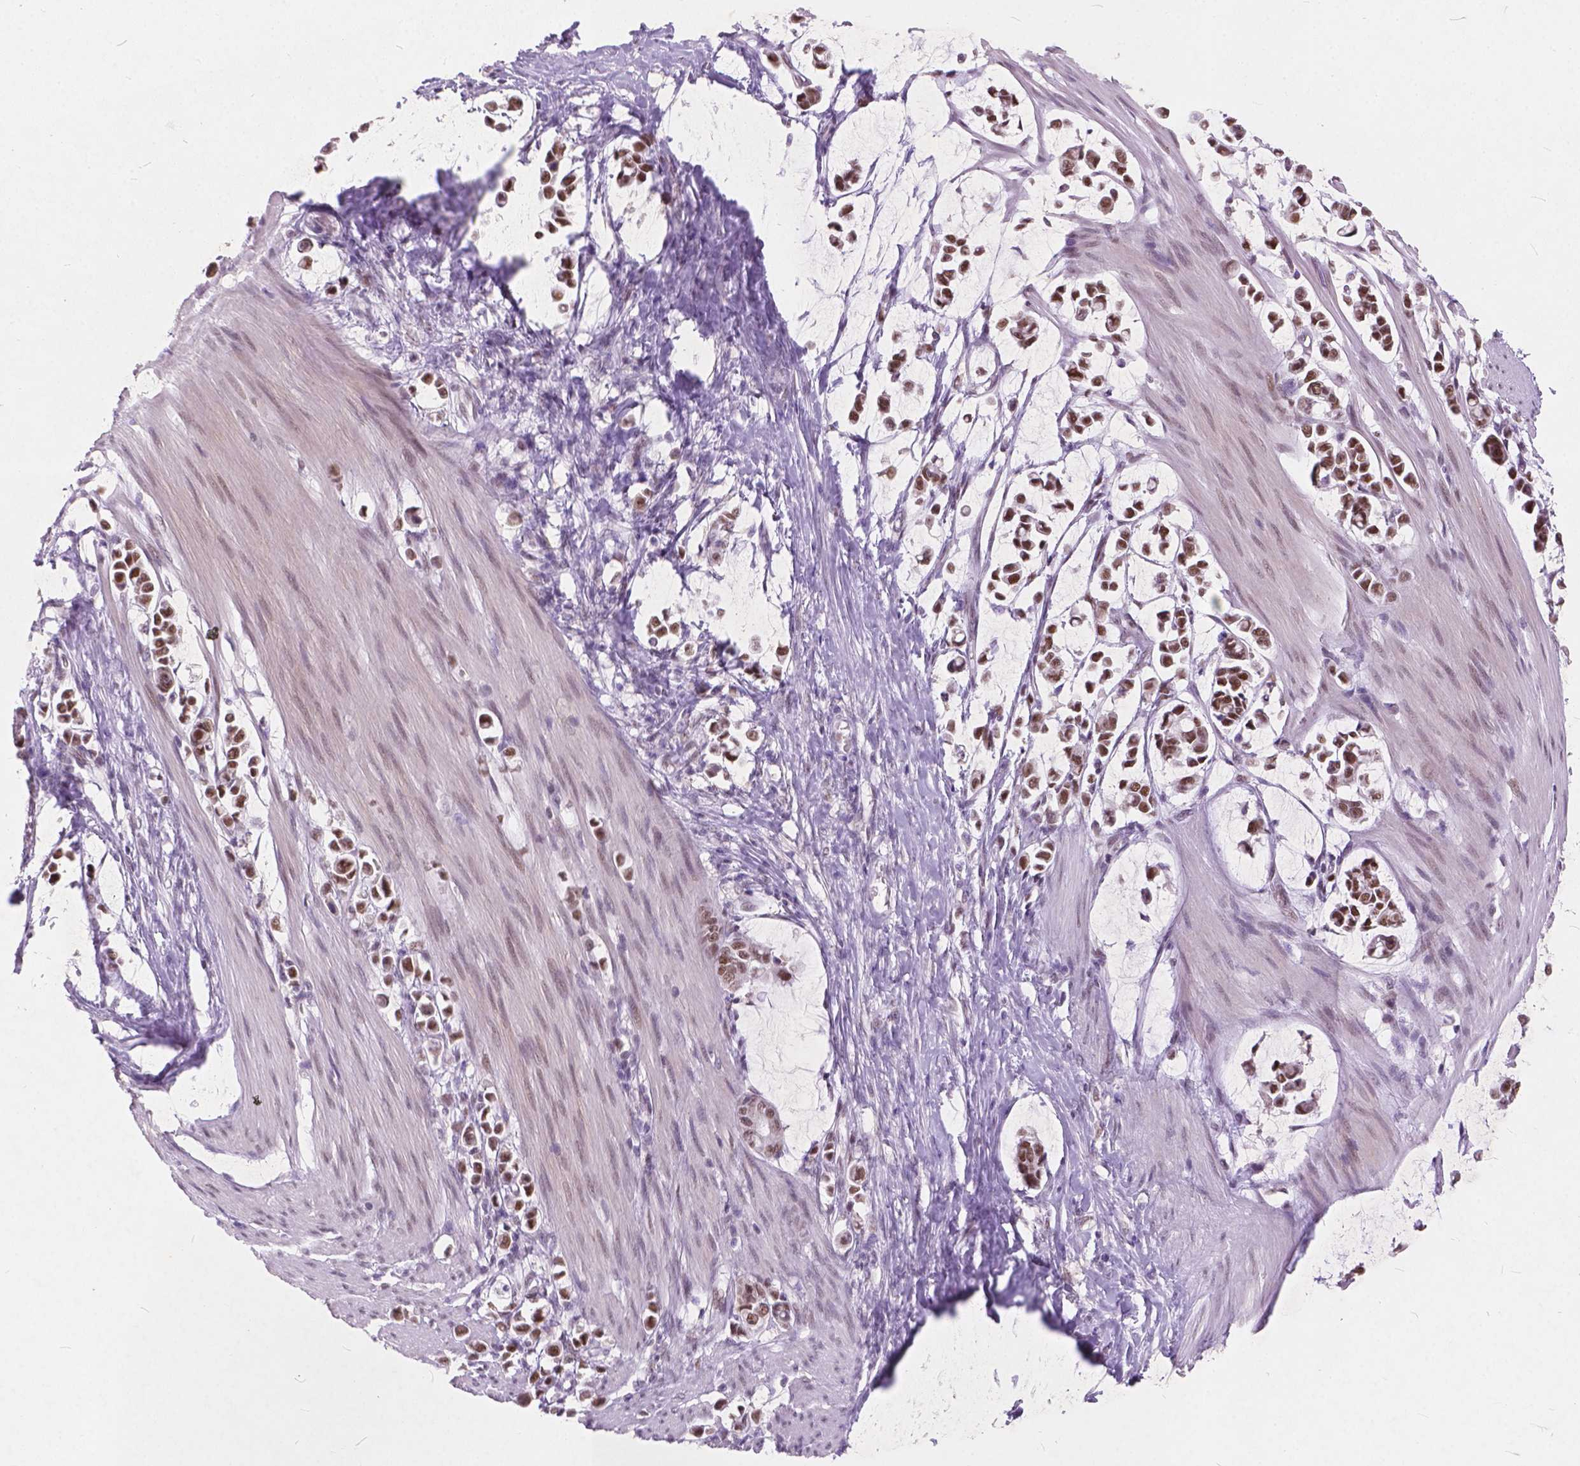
{"staining": {"intensity": "moderate", "quantity": ">75%", "location": "nuclear"}, "tissue": "stomach cancer", "cell_type": "Tumor cells", "image_type": "cancer", "snomed": [{"axis": "morphology", "description": "Adenocarcinoma, NOS"}, {"axis": "topography", "description": "Stomach"}], "caption": "IHC histopathology image of adenocarcinoma (stomach) stained for a protein (brown), which reveals medium levels of moderate nuclear positivity in approximately >75% of tumor cells.", "gene": "FAM53A", "patient": {"sex": "male", "age": 82}}